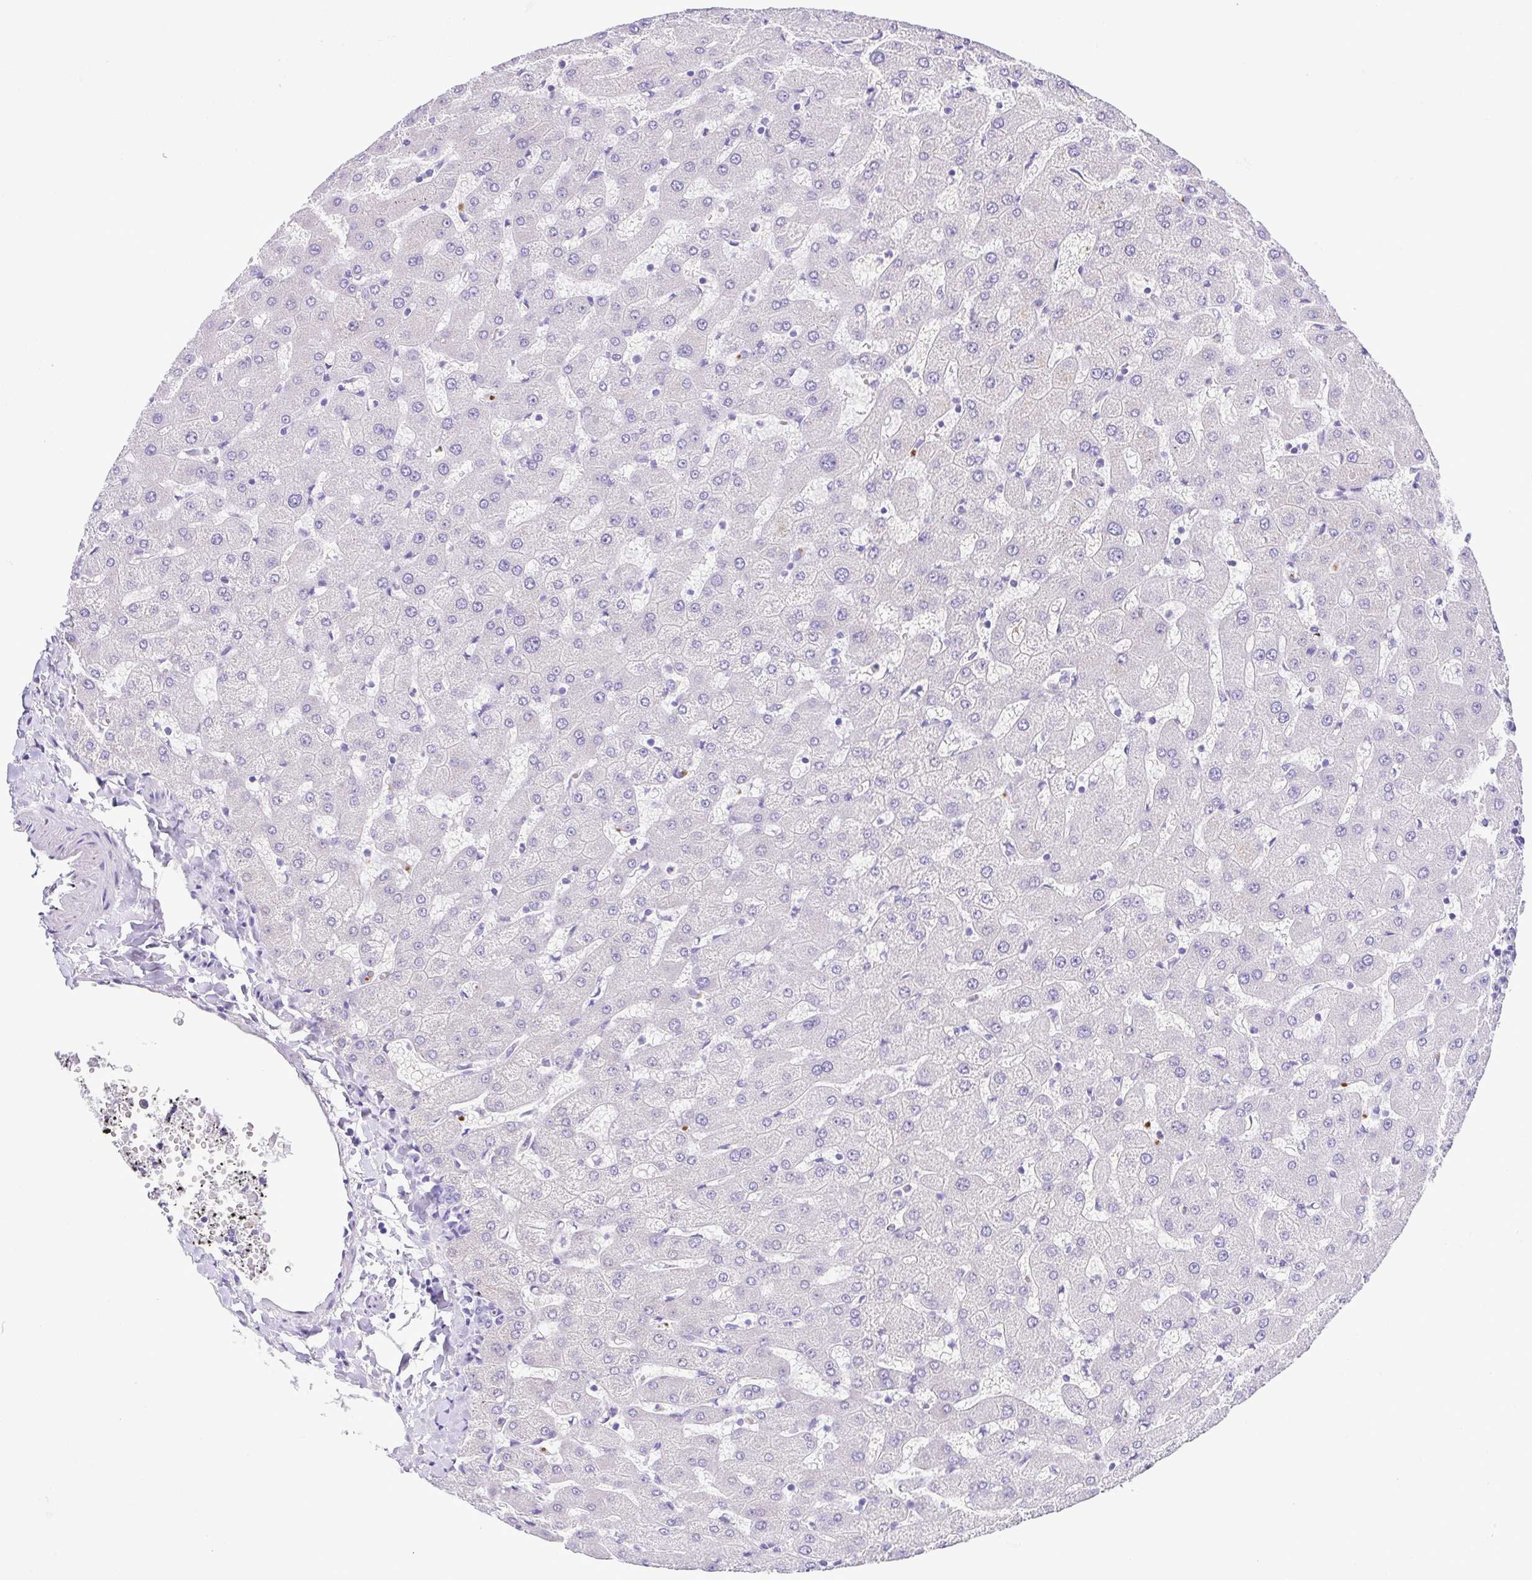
{"staining": {"intensity": "negative", "quantity": "none", "location": "none"}, "tissue": "liver", "cell_type": "Cholangiocytes", "image_type": "normal", "snomed": [{"axis": "morphology", "description": "Normal tissue, NOS"}, {"axis": "topography", "description": "Liver"}], "caption": "This is a photomicrograph of immunohistochemistry (IHC) staining of benign liver, which shows no expression in cholangiocytes. Brightfield microscopy of immunohistochemistry (IHC) stained with DAB (brown) and hematoxylin (blue), captured at high magnification.", "gene": "GPR17", "patient": {"sex": "female", "age": 63}}